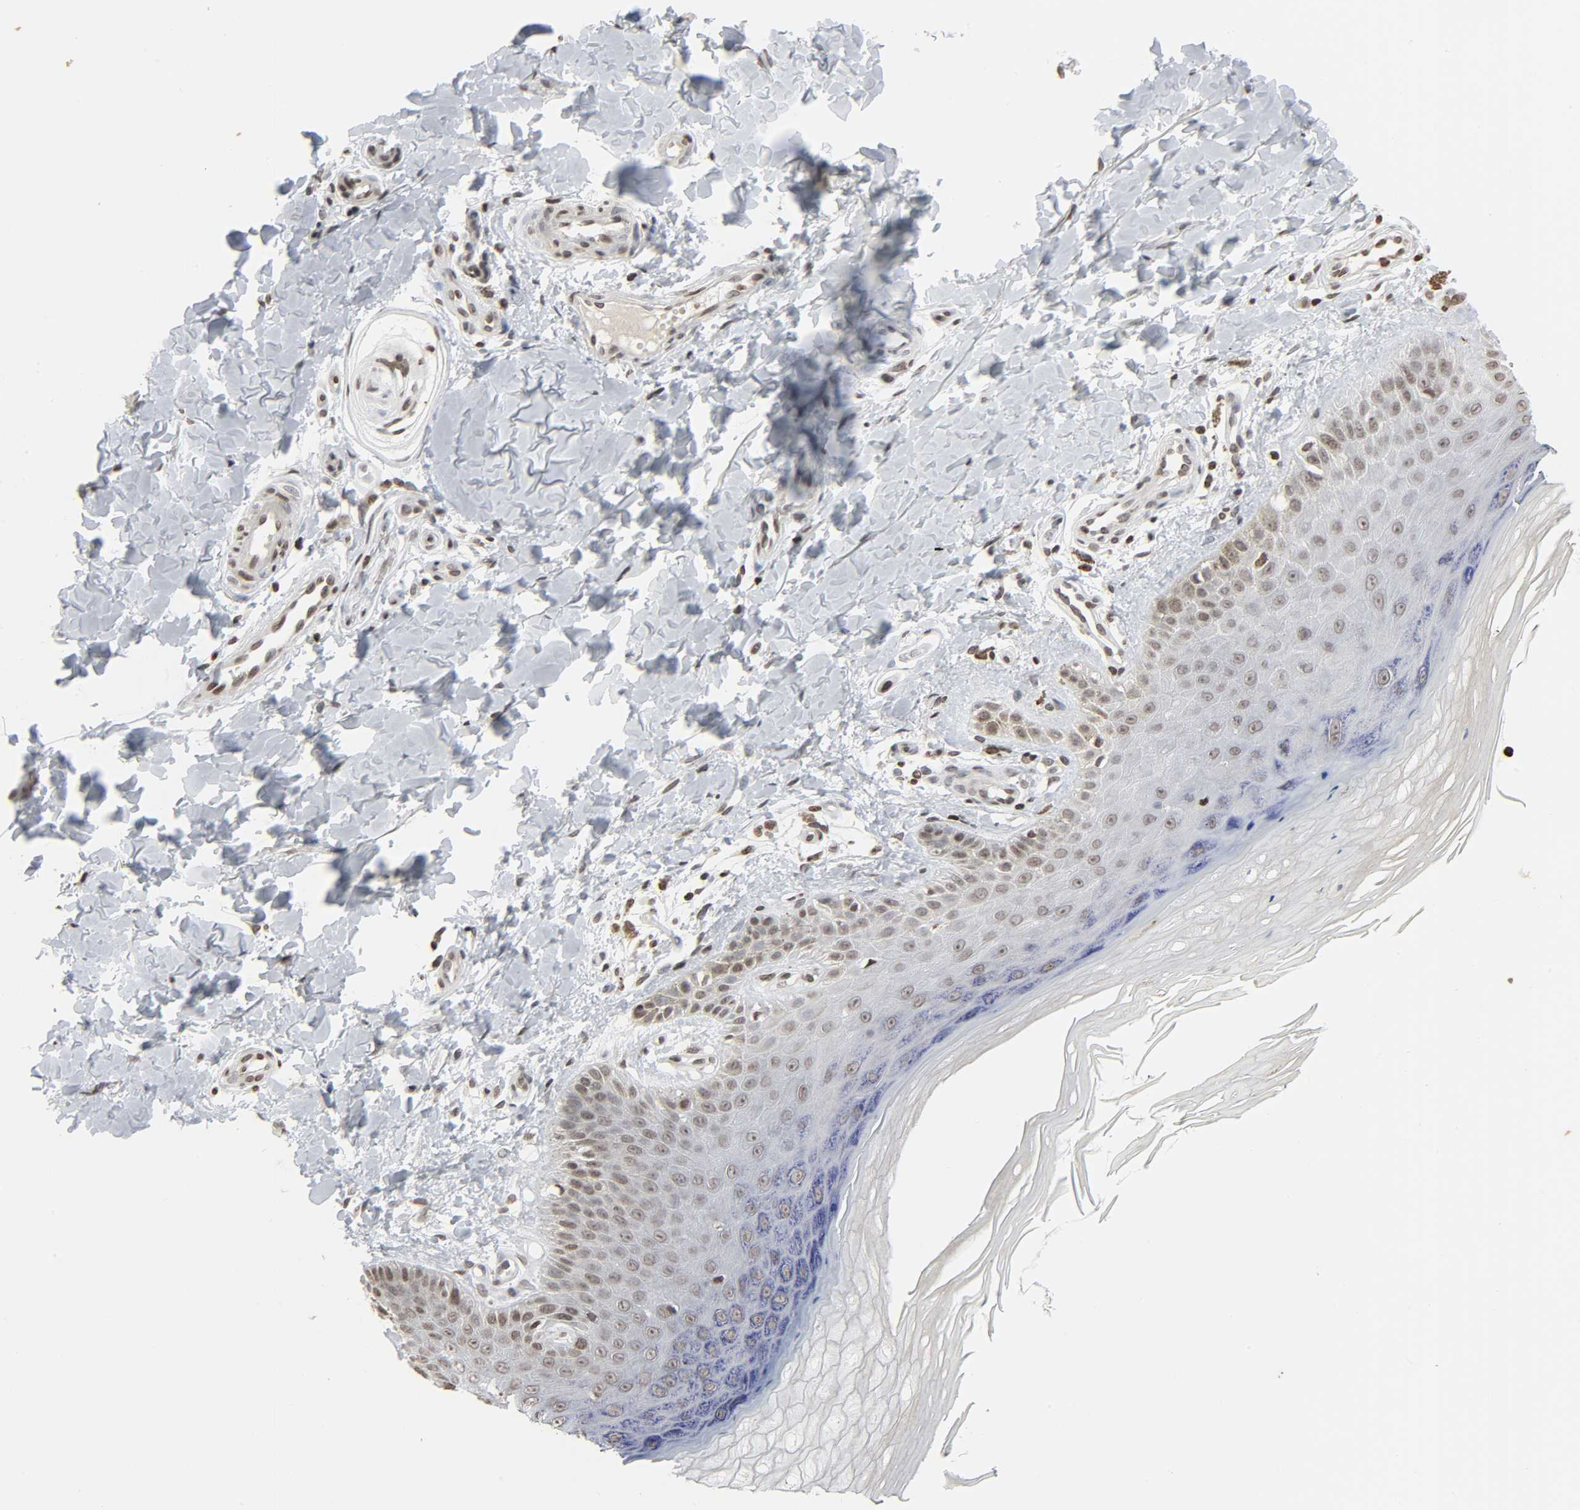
{"staining": {"intensity": "moderate", "quantity": ">75%", "location": "nuclear"}, "tissue": "skin", "cell_type": "Fibroblasts", "image_type": "normal", "snomed": [{"axis": "morphology", "description": "Normal tissue, NOS"}, {"axis": "topography", "description": "Skin"}], "caption": "Human skin stained for a protein (brown) demonstrates moderate nuclear positive expression in approximately >75% of fibroblasts.", "gene": "ELAVL1", "patient": {"sex": "male", "age": 26}}